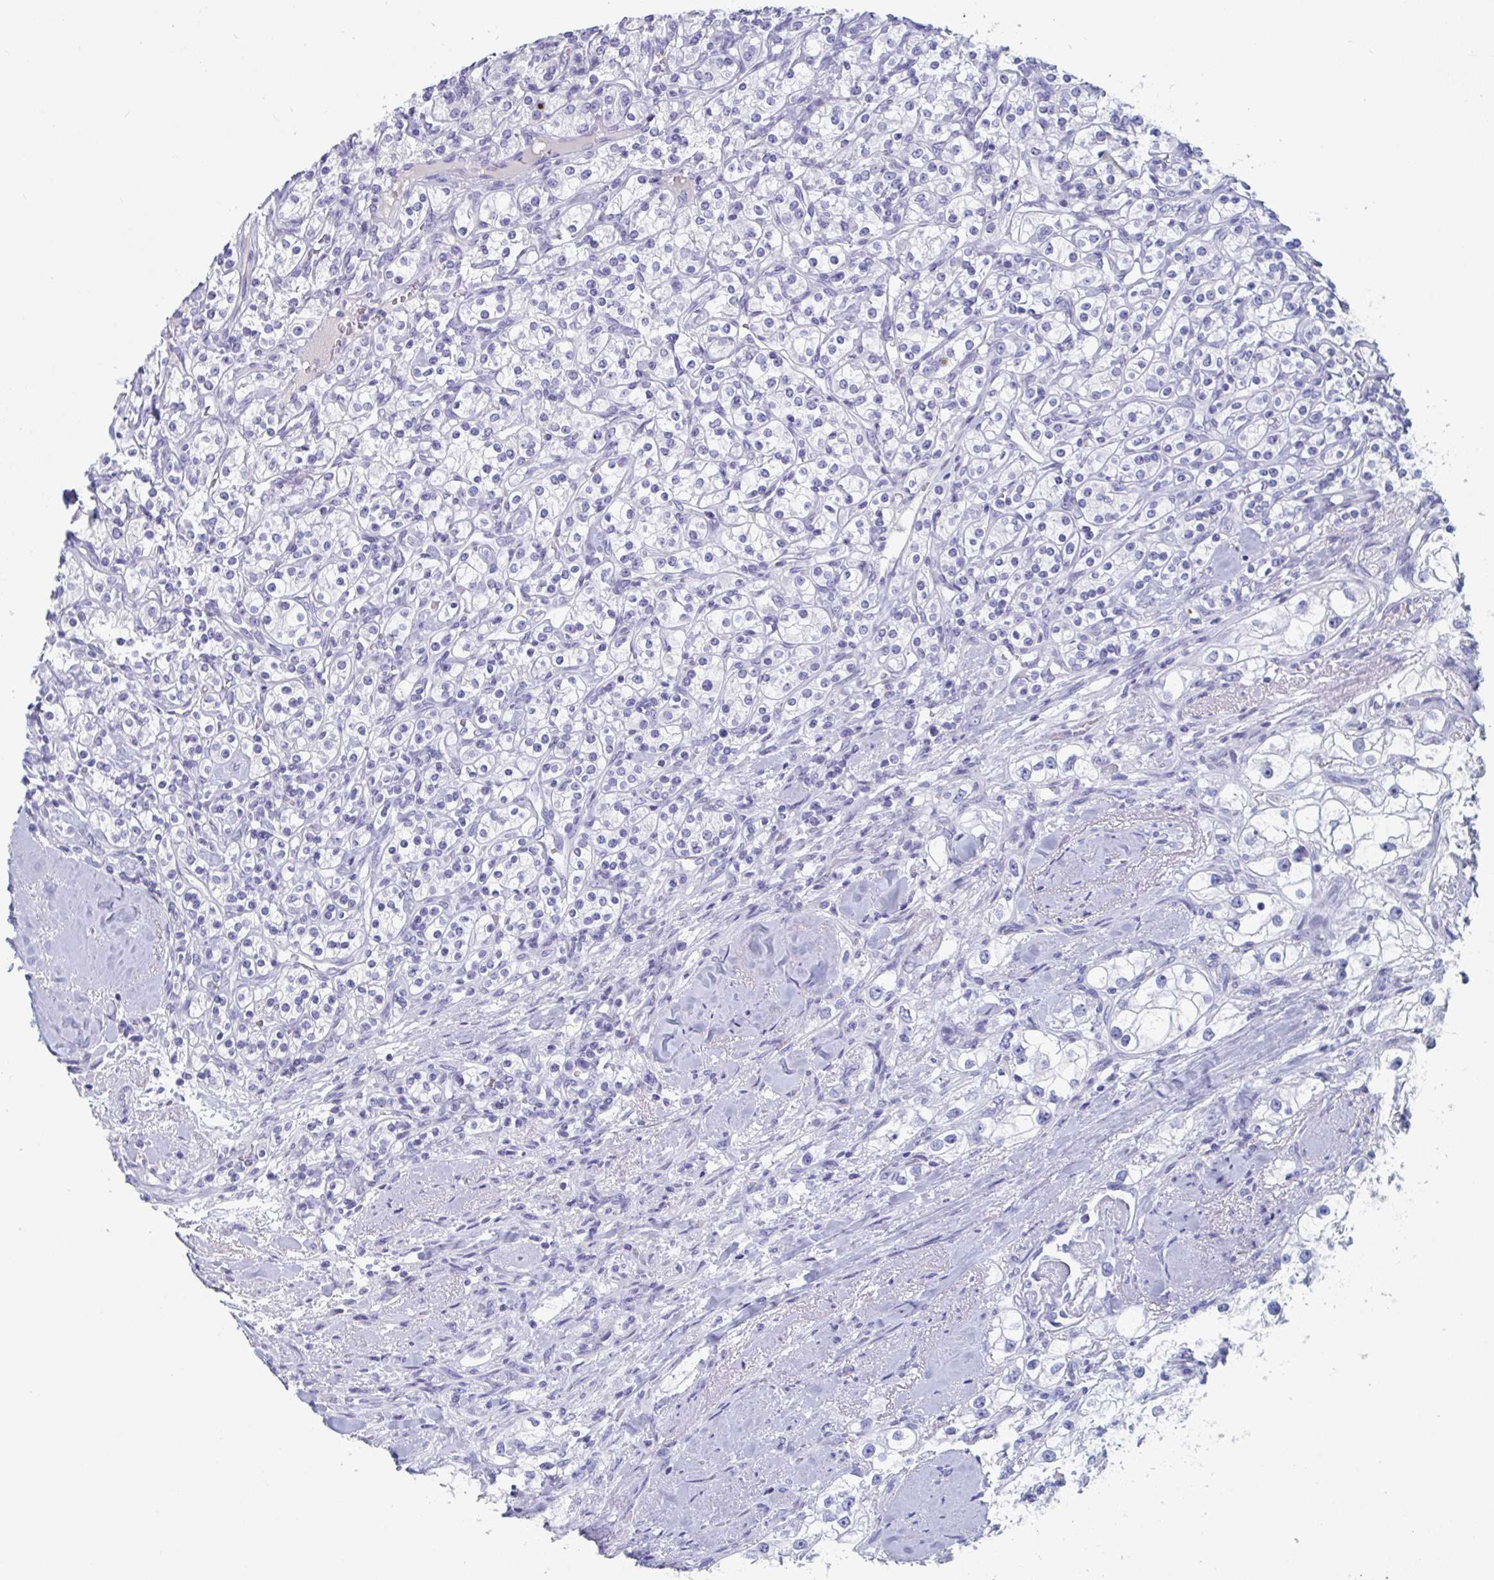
{"staining": {"intensity": "negative", "quantity": "none", "location": "none"}, "tissue": "renal cancer", "cell_type": "Tumor cells", "image_type": "cancer", "snomed": [{"axis": "morphology", "description": "Adenocarcinoma, NOS"}, {"axis": "topography", "description": "Kidney"}], "caption": "Immunohistochemical staining of renal cancer (adenocarcinoma) reveals no significant expression in tumor cells. Nuclei are stained in blue.", "gene": "DPEP3", "patient": {"sex": "male", "age": 77}}